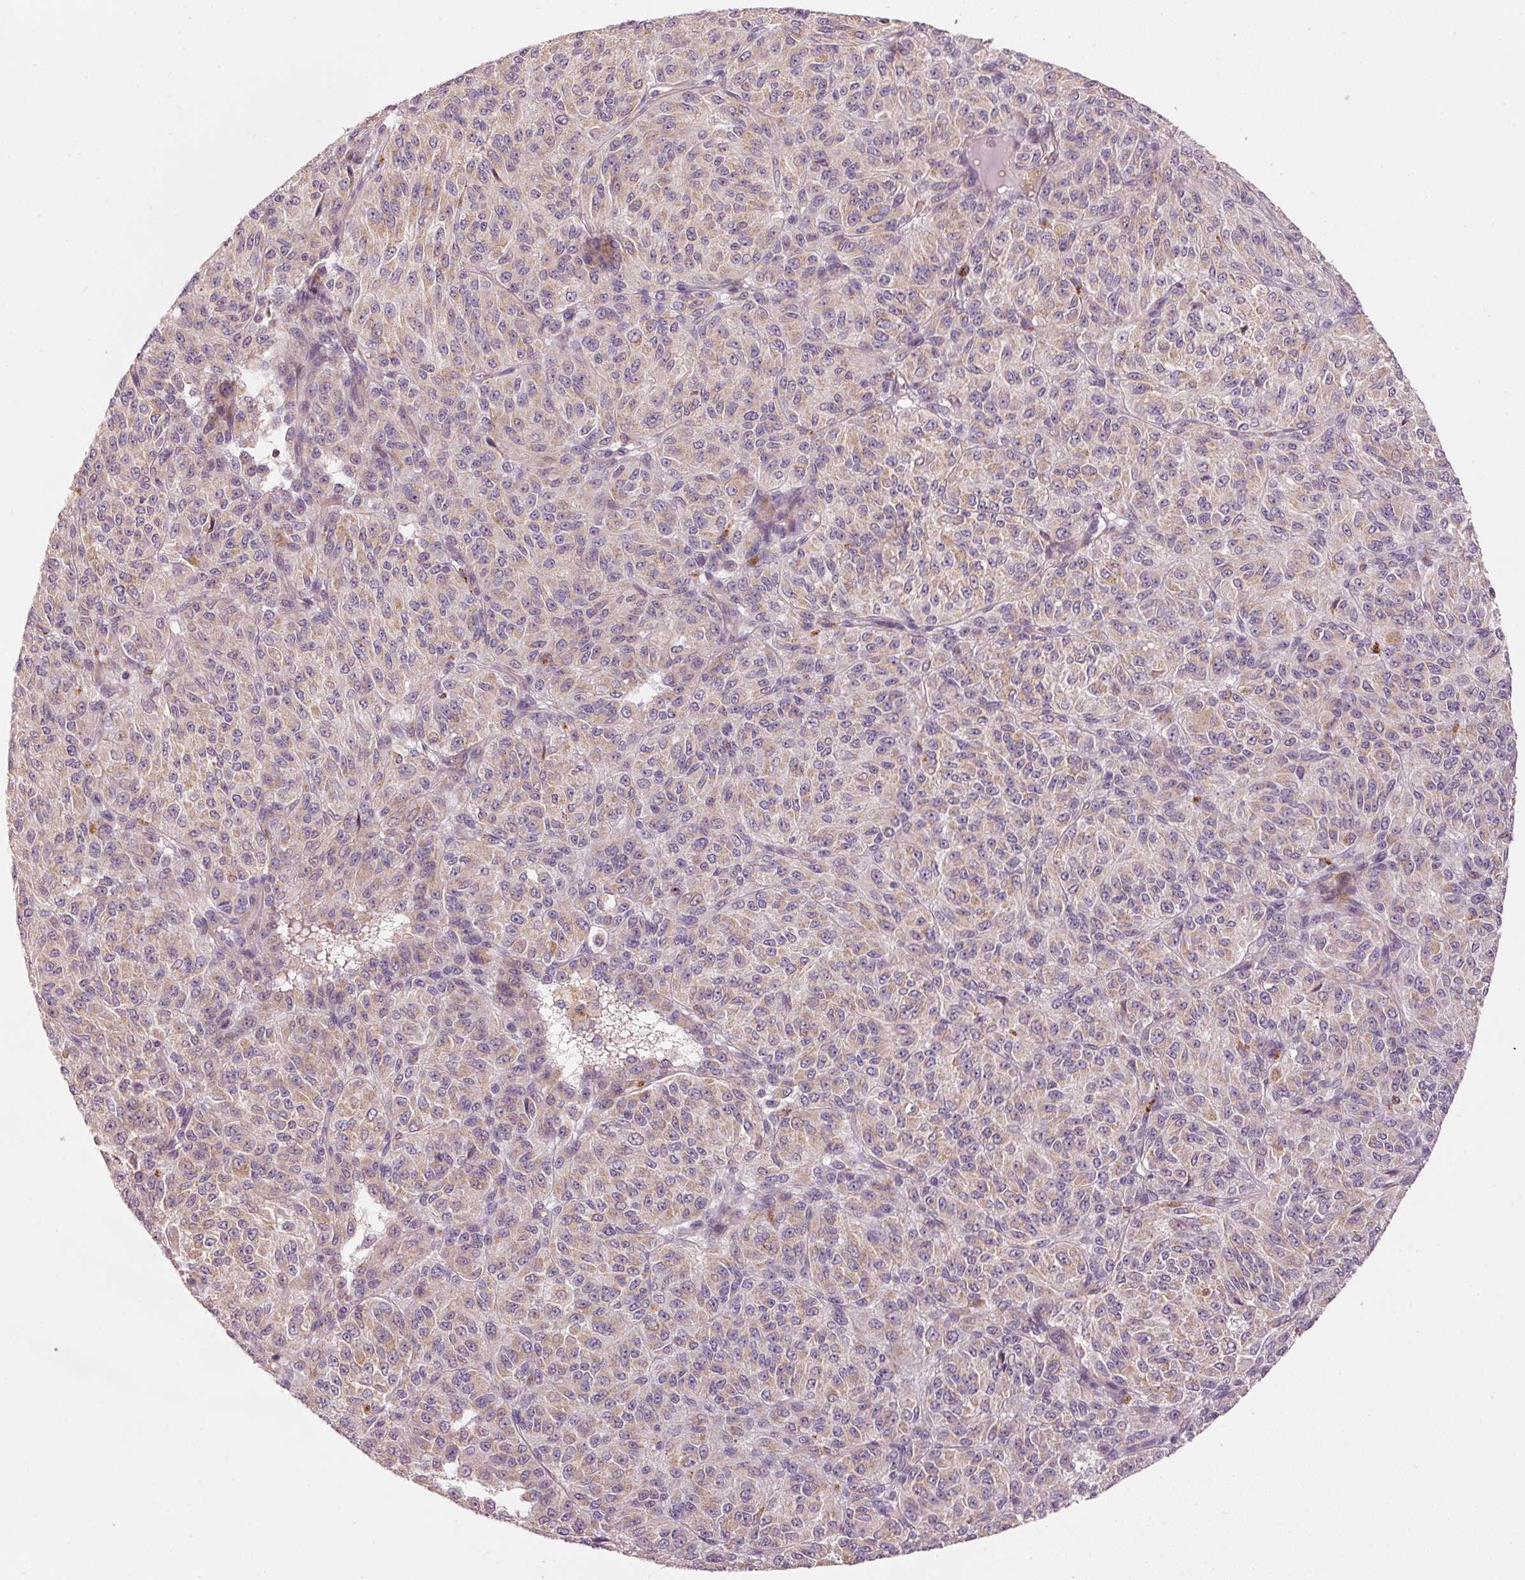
{"staining": {"intensity": "weak", "quantity": ">75%", "location": "cytoplasmic/membranous"}, "tissue": "melanoma", "cell_type": "Tumor cells", "image_type": "cancer", "snomed": [{"axis": "morphology", "description": "Malignant melanoma, Metastatic site"}, {"axis": "topography", "description": "Brain"}], "caption": "An immunohistochemistry (IHC) histopathology image of tumor tissue is shown. Protein staining in brown highlights weak cytoplasmic/membranous positivity in melanoma within tumor cells.", "gene": "KLHL21", "patient": {"sex": "female", "age": 56}}